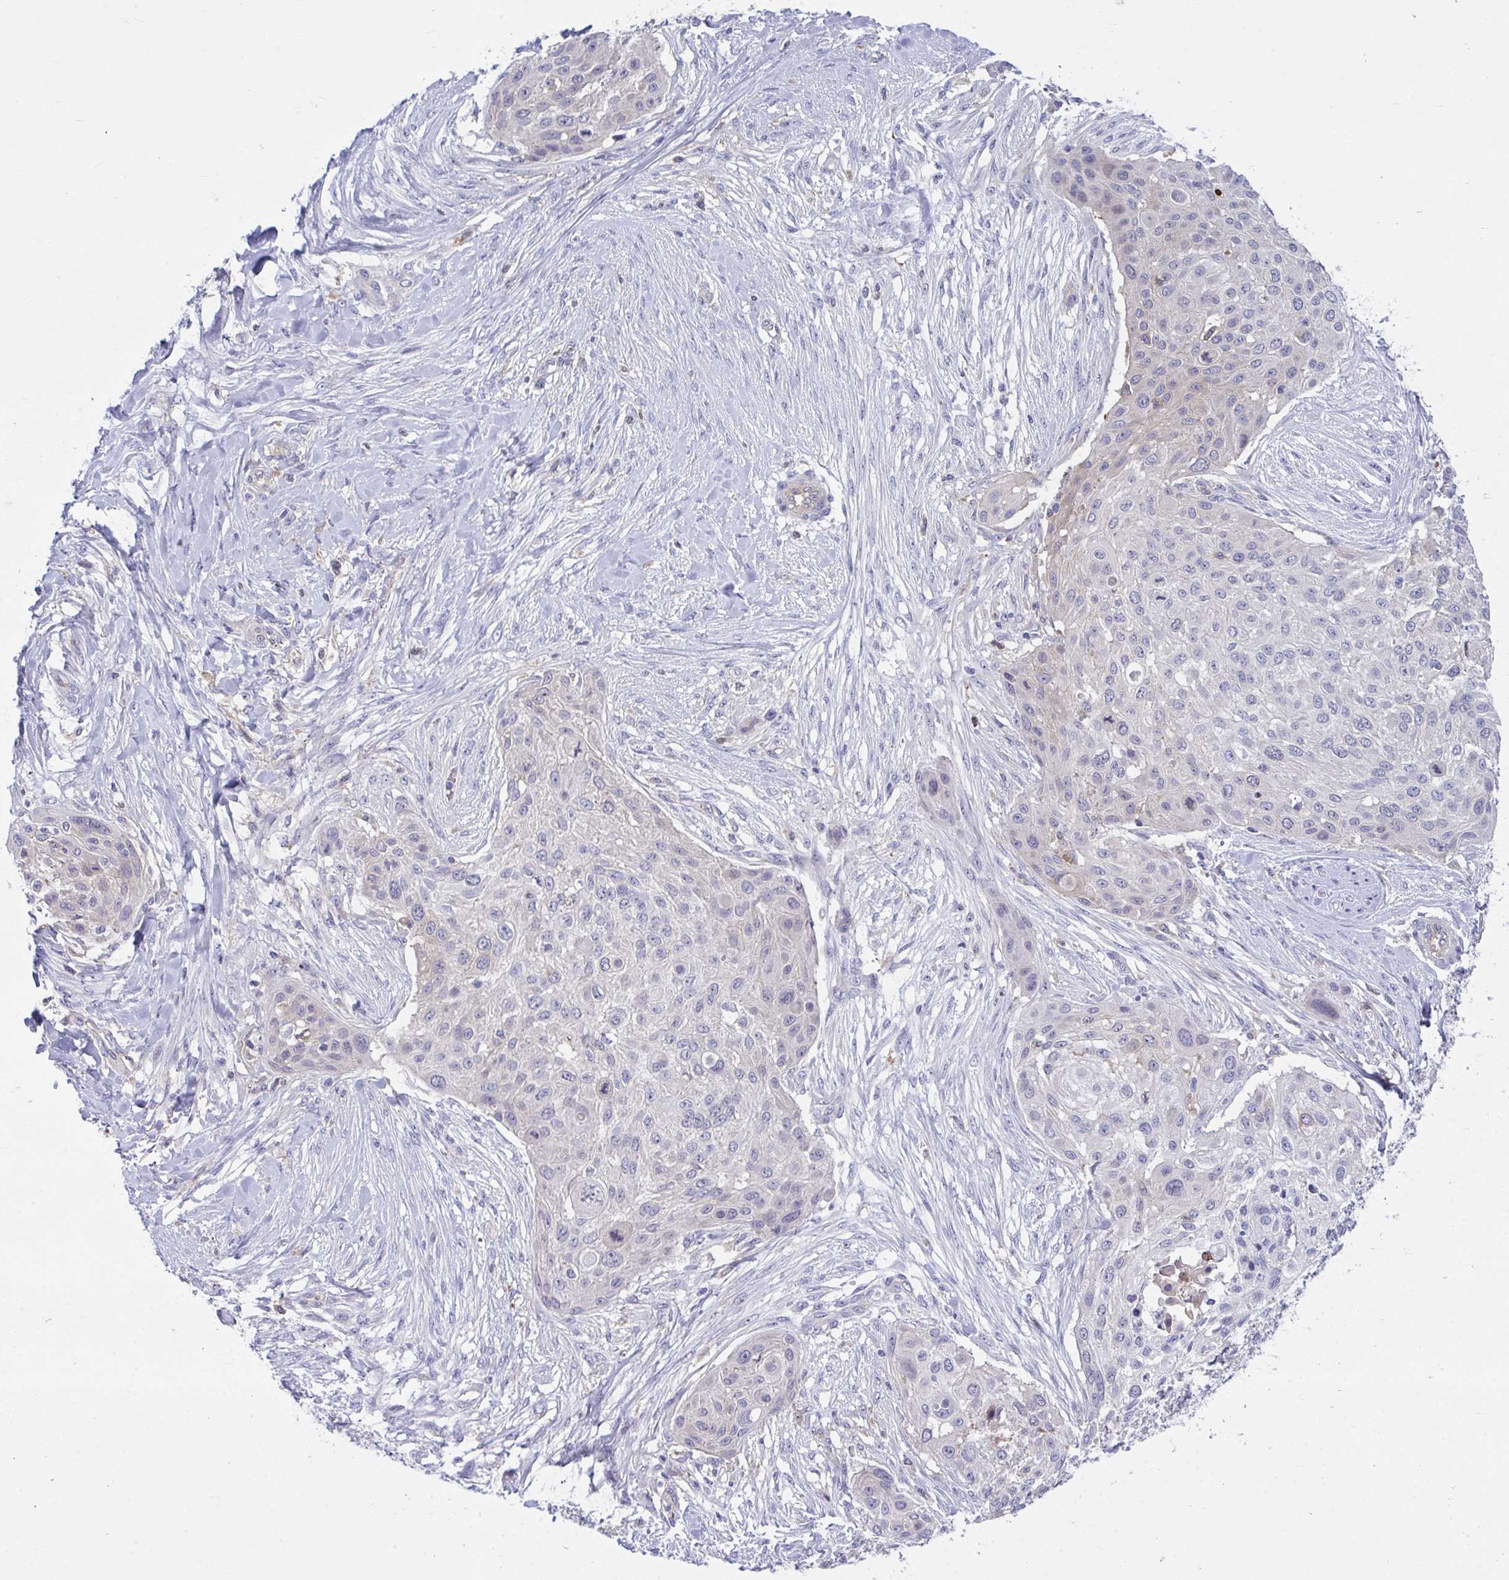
{"staining": {"intensity": "negative", "quantity": "none", "location": "none"}, "tissue": "skin cancer", "cell_type": "Tumor cells", "image_type": "cancer", "snomed": [{"axis": "morphology", "description": "Squamous cell carcinoma, NOS"}, {"axis": "topography", "description": "Skin"}], "caption": "This is a histopathology image of IHC staining of skin cancer, which shows no positivity in tumor cells.", "gene": "CENPQ", "patient": {"sex": "female", "age": 87}}